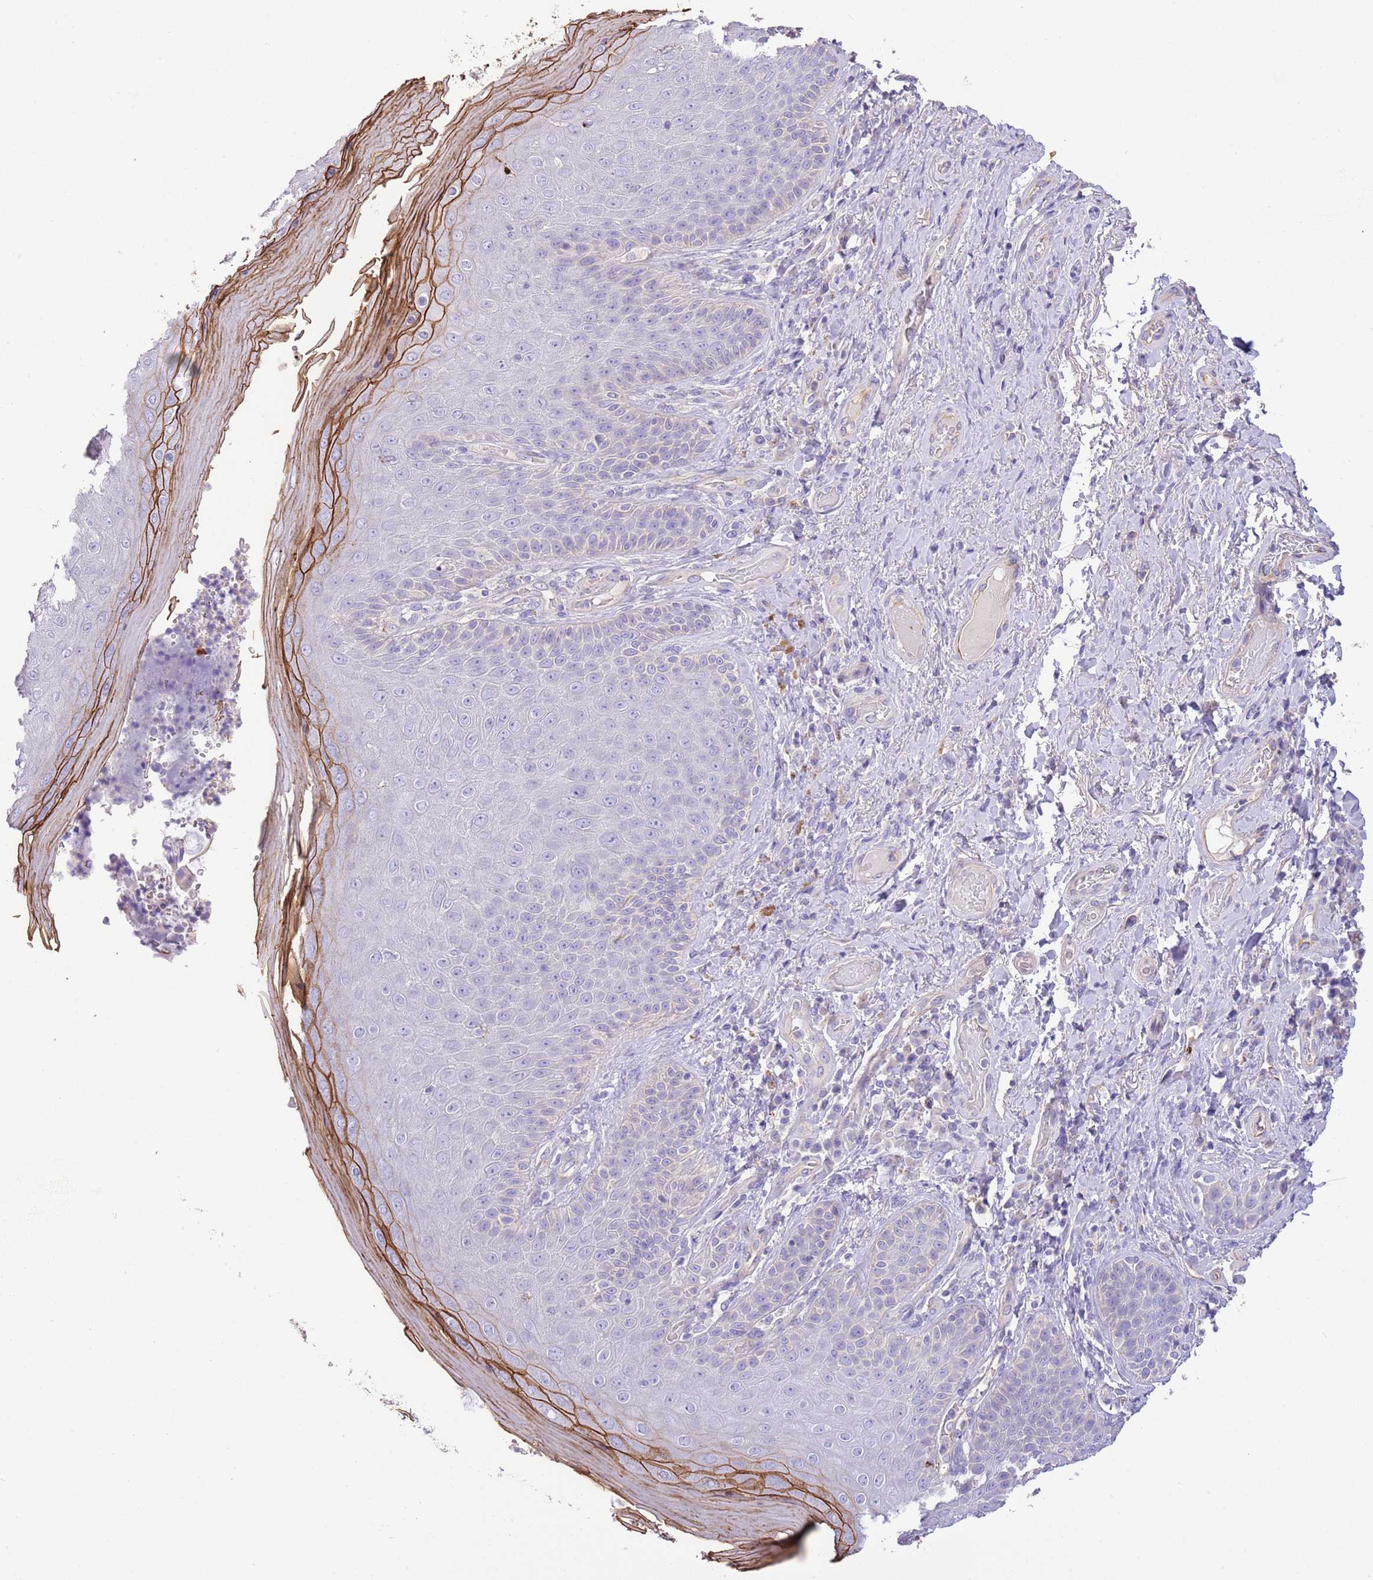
{"staining": {"intensity": "strong", "quantity": "<25%", "location": "cytoplasmic/membranous"}, "tissue": "skin", "cell_type": "Epidermal cells", "image_type": "normal", "snomed": [{"axis": "morphology", "description": "Normal tissue, NOS"}, {"axis": "topography", "description": "Anal"}], "caption": "This photomicrograph demonstrates unremarkable skin stained with IHC to label a protein in brown. The cytoplasmic/membranous of epidermal cells show strong positivity for the protein. Nuclei are counter-stained blue.", "gene": "SFTPA1", "patient": {"sex": "female", "age": 89}}